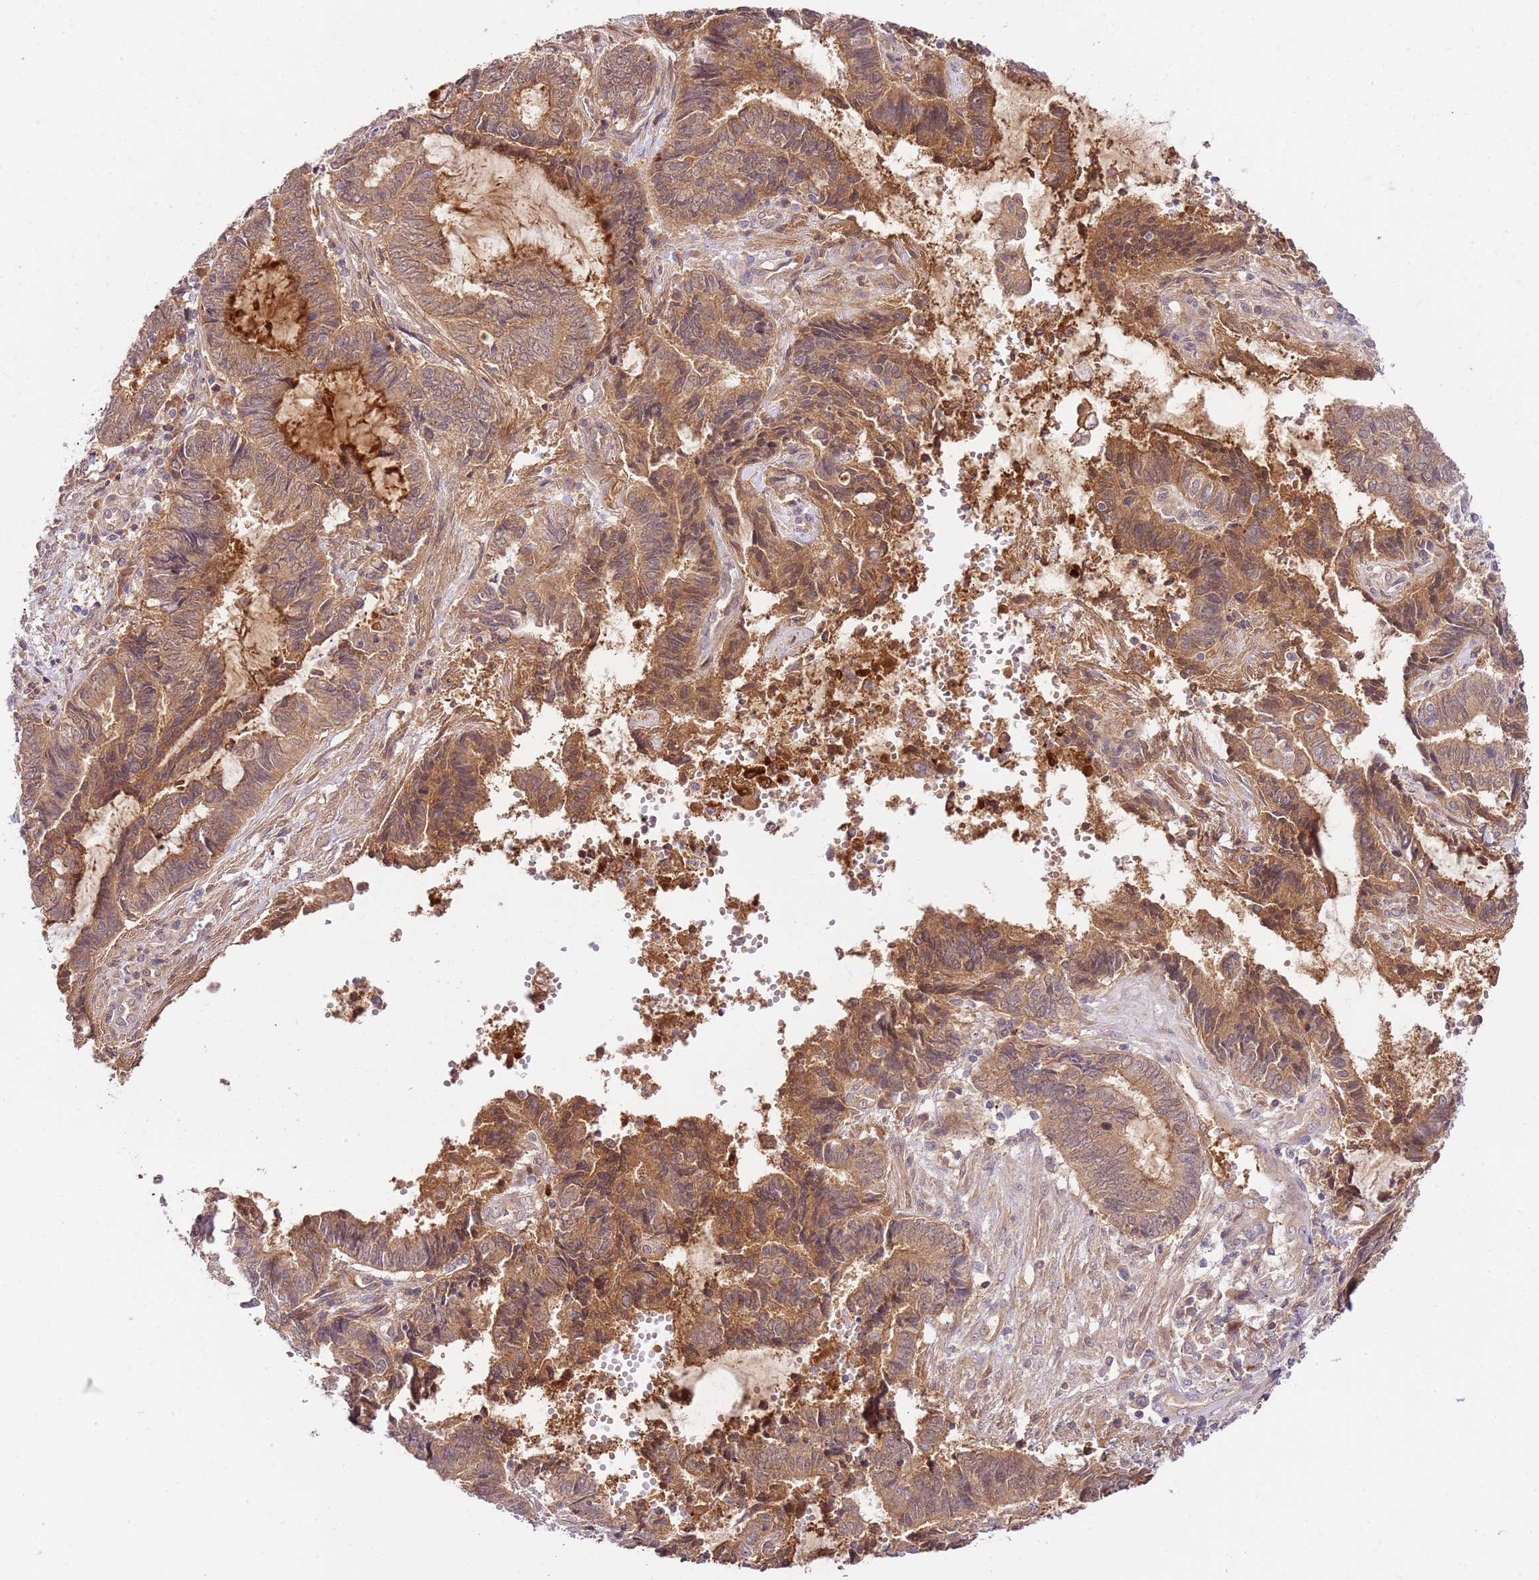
{"staining": {"intensity": "moderate", "quantity": ">75%", "location": "cytoplasmic/membranous"}, "tissue": "endometrial cancer", "cell_type": "Tumor cells", "image_type": "cancer", "snomed": [{"axis": "morphology", "description": "Adenocarcinoma, NOS"}, {"axis": "topography", "description": "Uterus"}, {"axis": "topography", "description": "Endometrium"}], "caption": "Immunohistochemical staining of human adenocarcinoma (endometrial) shows medium levels of moderate cytoplasmic/membranous protein expression in approximately >75% of tumor cells.", "gene": "C8G", "patient": {"sex": "female", "age": 70}}